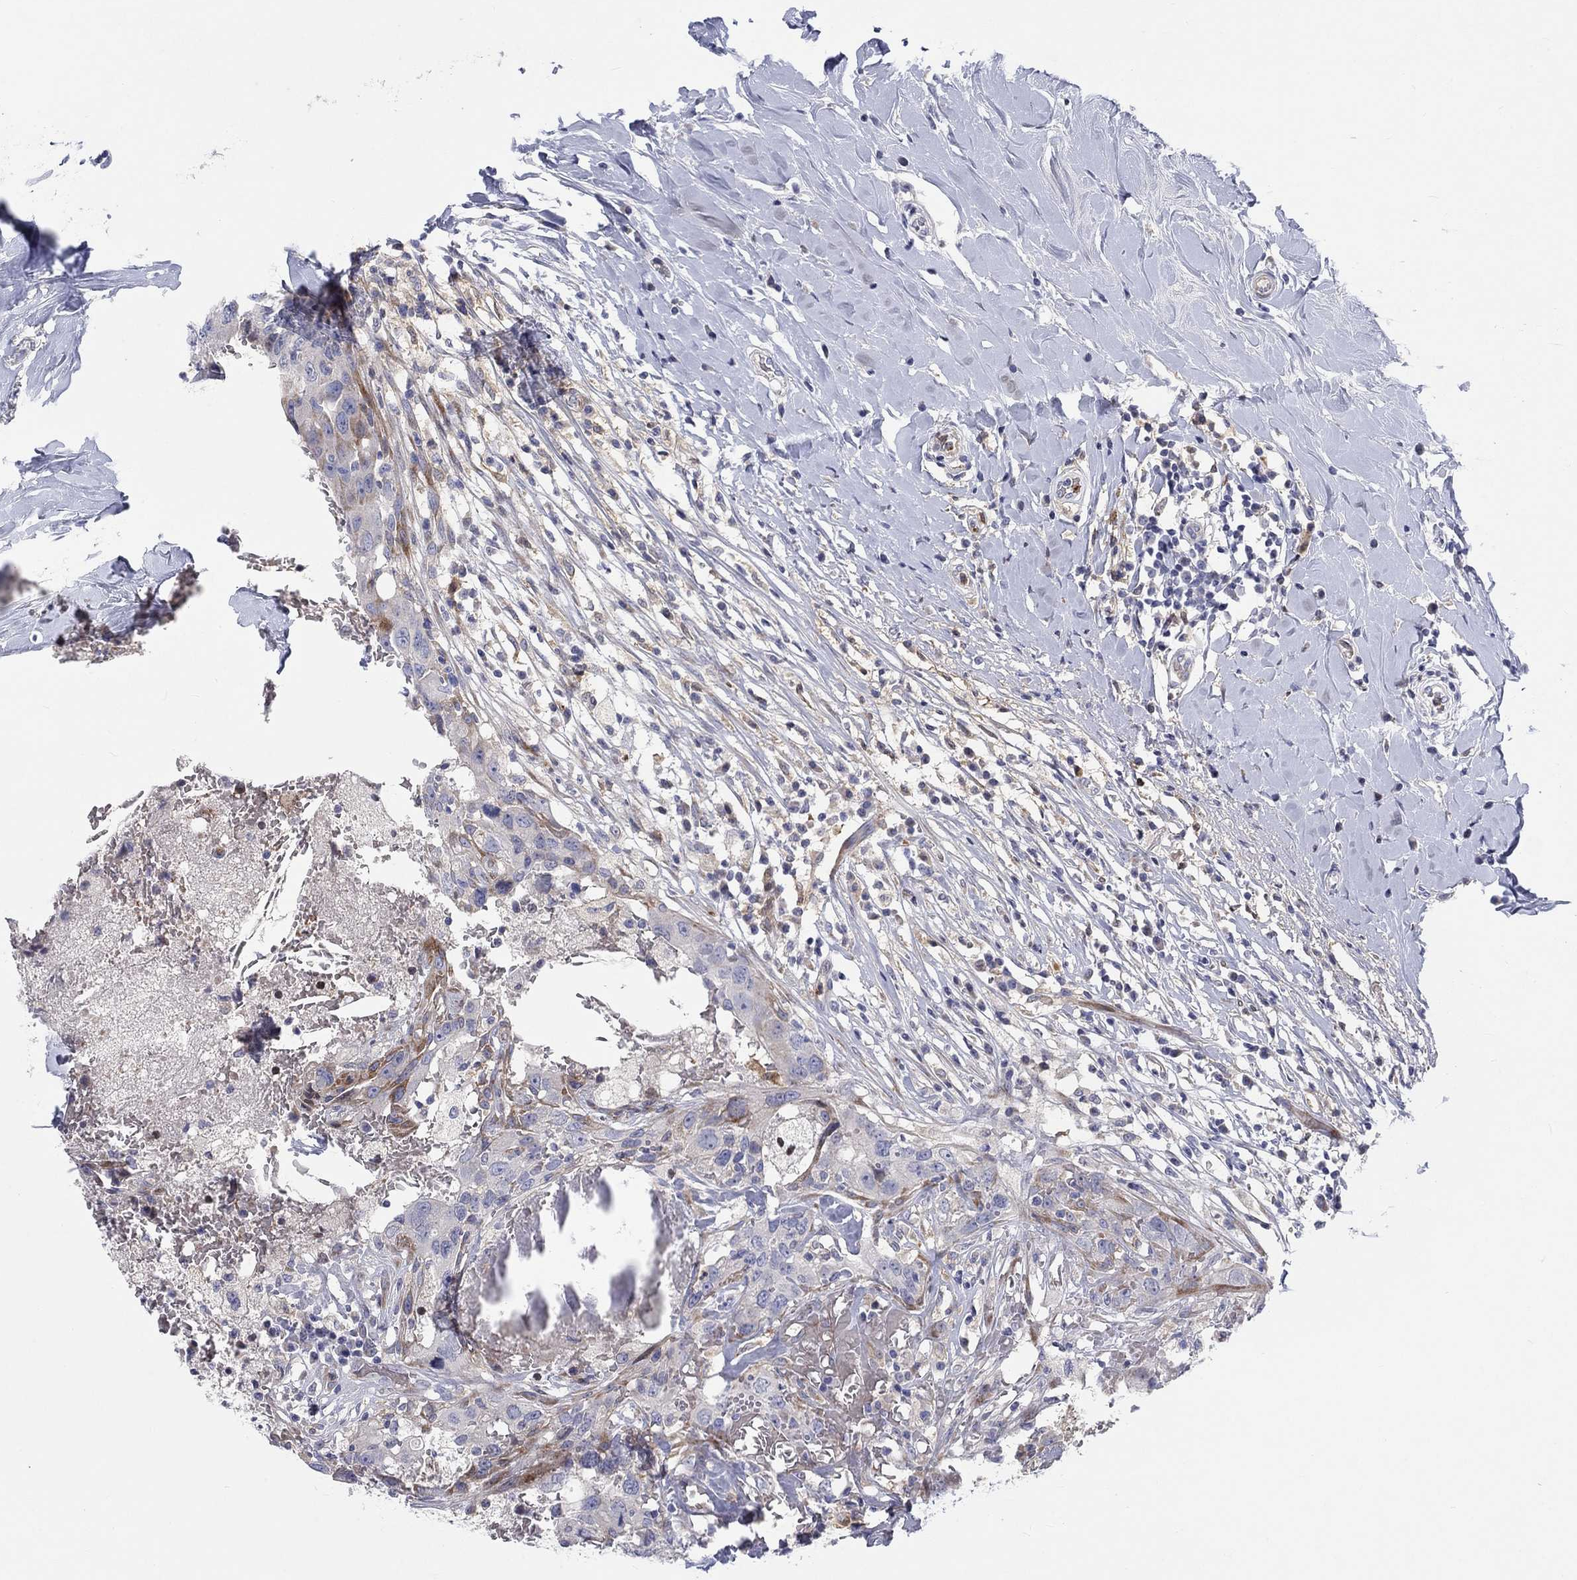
{"staining": {"intensity": "negative", "quantity": "none", "location": "none"}, "tissue": "breast cancer", "cell_type": "Tumor cells", "image_type": "cancer", "snomed": [{"axis": "morphology", "description": "Duct carcinoma"}, {"axis": "topography", "description": "Breast"}], "caption": "High magnification brightfield microscopy of breast cancer (invasive ductal carcinoma) stained with DAB (3,3'-diaminobenzidine) (brown) and counterstained with hematoxylin (blue): tumor cells show no significant positivity. (Stains: DAB (3,3'-diaminobenzidine) IHC with hematoxylin counter stain, Microscopy: brightfield microscopy at high magnification).", "gene": "ARHGAP36", "patient": {"sex": "female", "age": 27}}